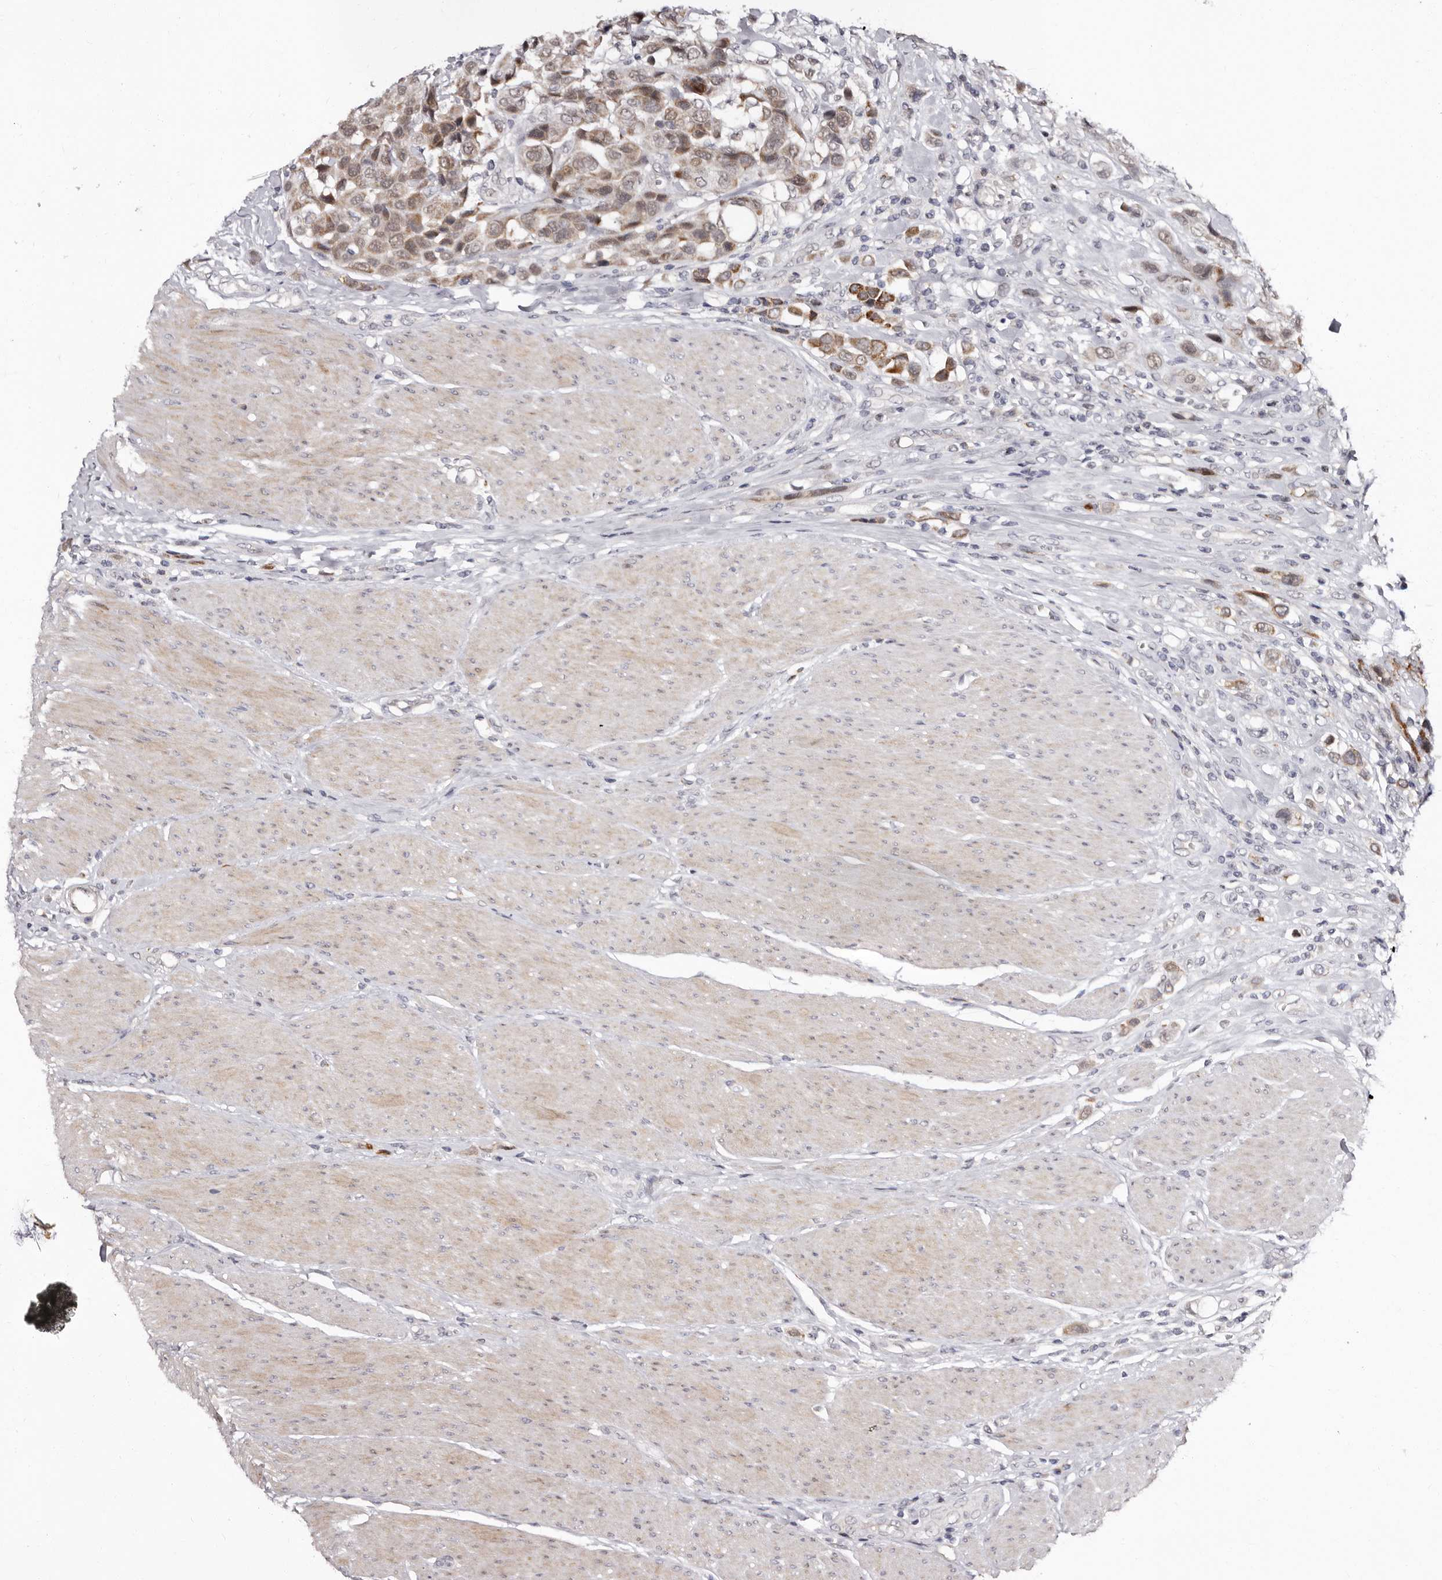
{"staining": {"intensity": "moderate", "quantity": ">75%", "location": "cytoplasmic/membranous"}, "tissue": "urothelial cancer", "cell_type": "Tumor cells", "image_type": "cancer", "snomed": [{"axis": "morphology", "description": "Urothelial carcinoma, High grade"}, {"axis": "topography", "description": "Urinary bladder"}], "caption": "About >75% of tumor cells in human urothelial cancer demonstrate moderate cytoplasmic/membranous protein staining as visualized by brown immunohistochemical staining.", "gene": "PHF20L1", "patient": {"sex": "male", "age": 50}}